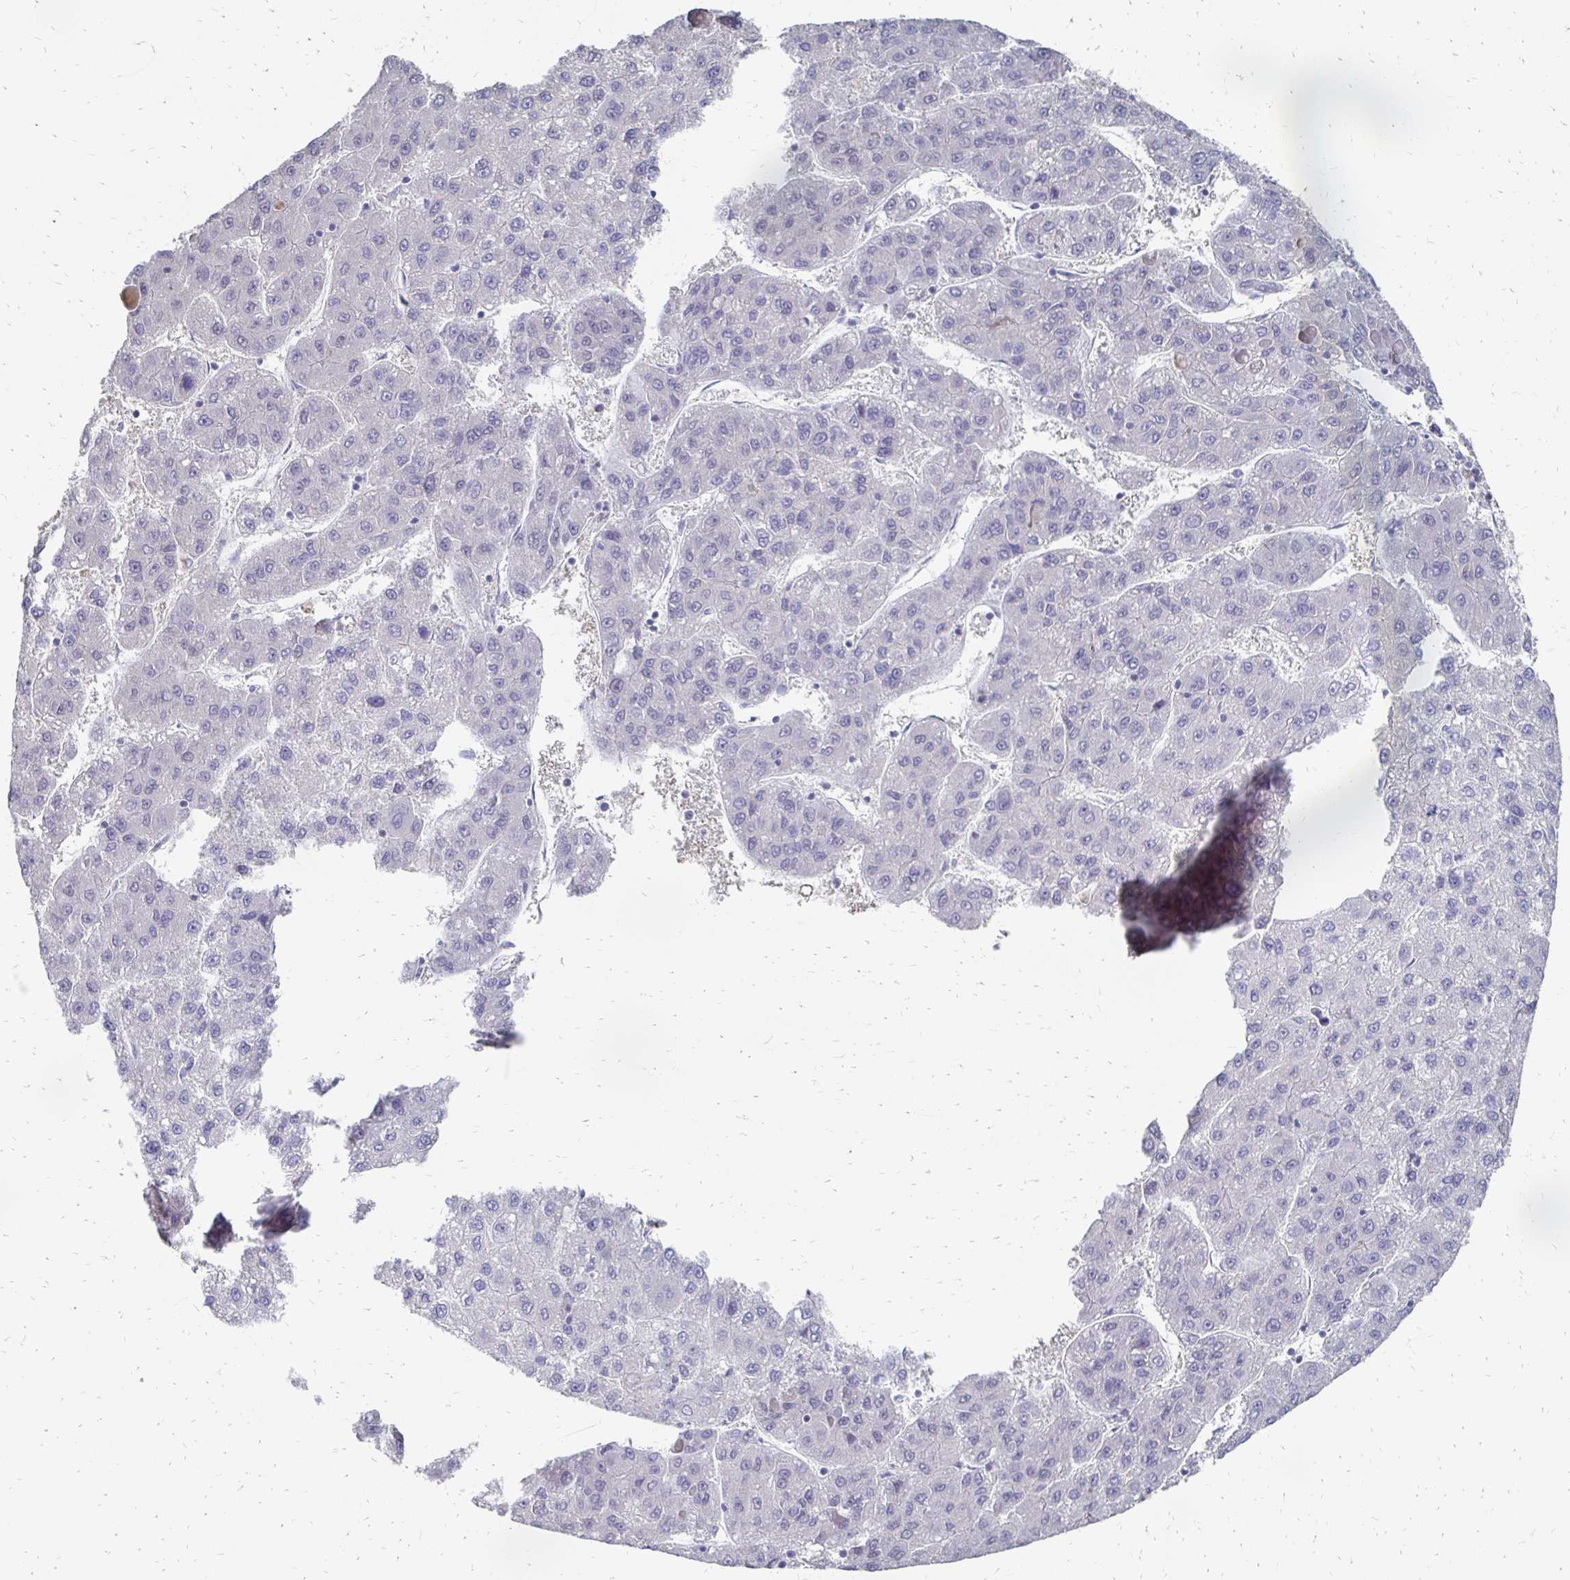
{"staining": {"intensity": "negative", "quantity": "none", "location": "none"}, "tissue": "liver cancer", "cell_type": "Tumor cells", "image_type": "cancer", "snomed": [{"axis": "morphology", "description": "Carcinoma, Hepatocellular, NOS"}, {"axis": "topography", "description": "Liver"}], "caption": "There is no significant expression in tumor cells of hepatocellular carcinoma (liver).", "gene": "SYCP3", "patient": {"sex": "female", "age": 82}}